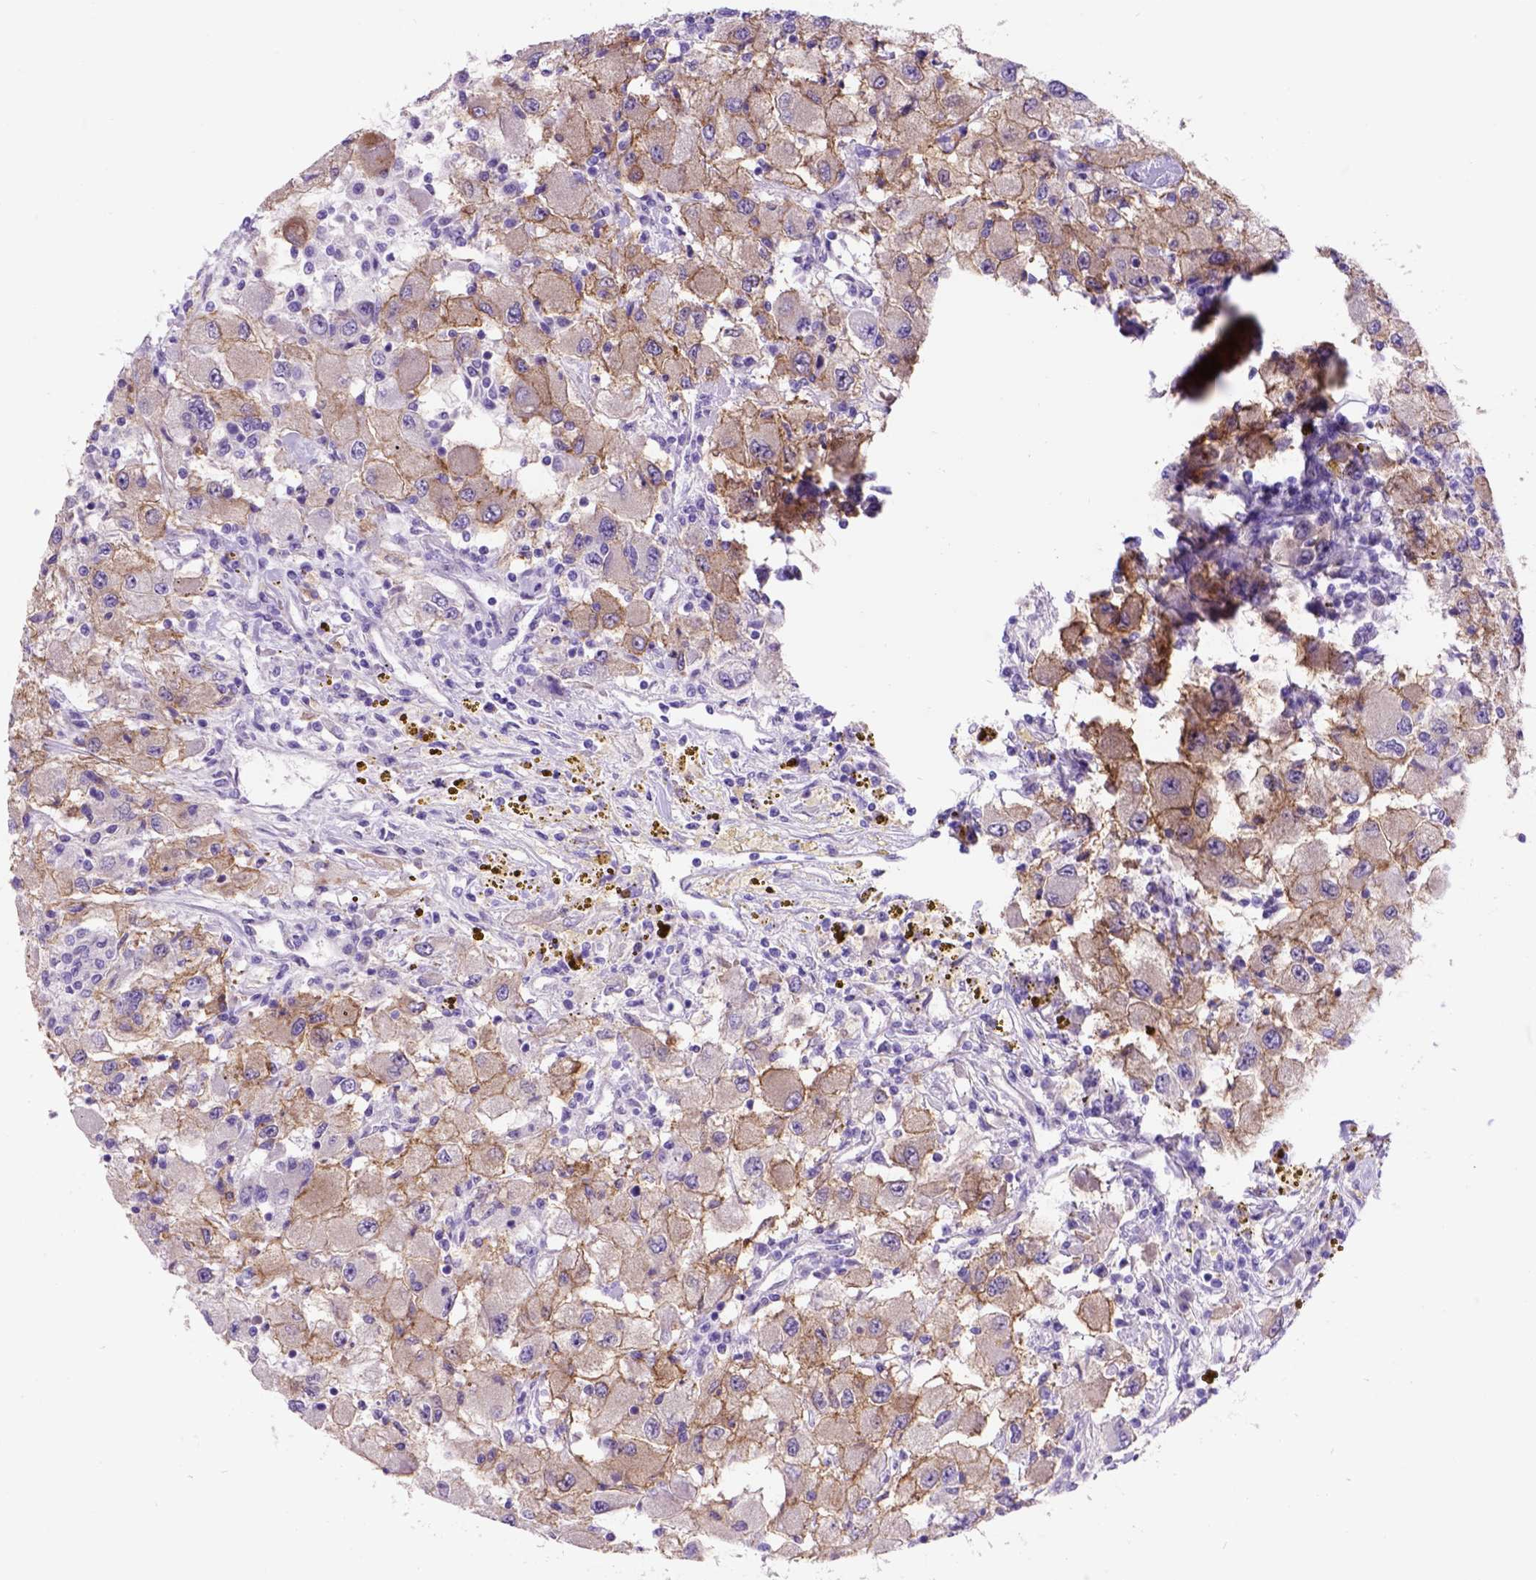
{"staining": {"intensity": "weak", "quantity": ">75%", "location": "cytoplasmic/membranous"}, "tissue": "renal cancer", "cell_type": "Tumor cells", "image_type": "cancer", "snomed": [{"axis": "morphology", "description": "Adenocarcinoma, NOS"}, {"axis": "topography", "description": "Kidney"}], "caption": "A high-resolution photomicrograph shows IHC staining of renal cancer (adenocarcinoma), which exhibits weak cytoplasmic/membranous staining in approximately >75% of tumor cells.", "gene": "EGFR", "patient": {"sex": "female", "age": 67}}